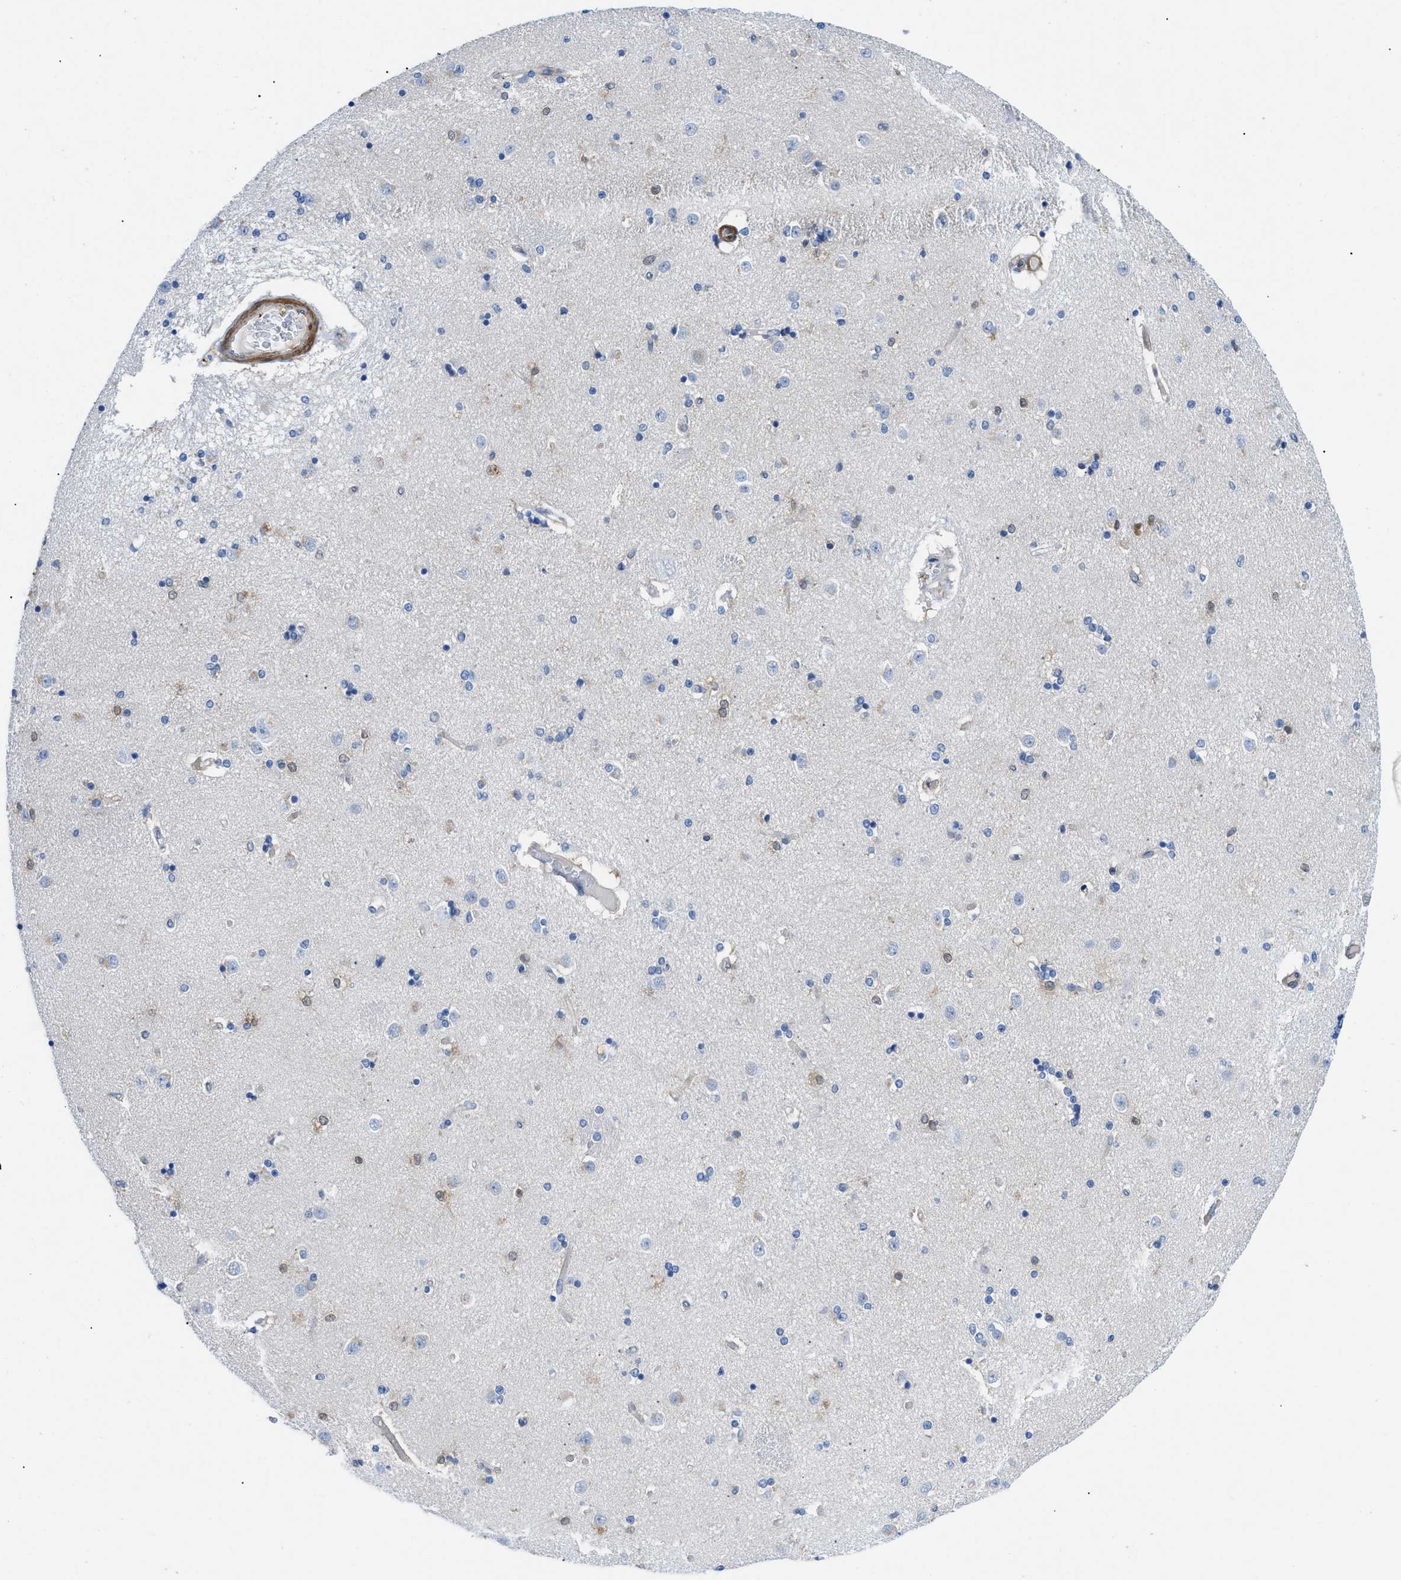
{"staining": {"intensity": "moderate", "quantity": "<25%", "location": "cytoplasmic/membranous"}, "tissue": "caudate", "cell_type": "Glial cells", "image_type": "normal", "snomed": [{"axis": "morphology", "description": "Normal tissue, NOS"}, {"axis": "topography", "description": "Lateral ventricle wall"}], "caption": "Normal caudate shows moderate cytoplasmic/membranous staining in about <25% of glial cells, visualized by immunohistochemistry. (IHC, brightfield microscopy, high magnification).", "gene": "PDLIM5", "patient": {"sex": "female", "age": 54}}